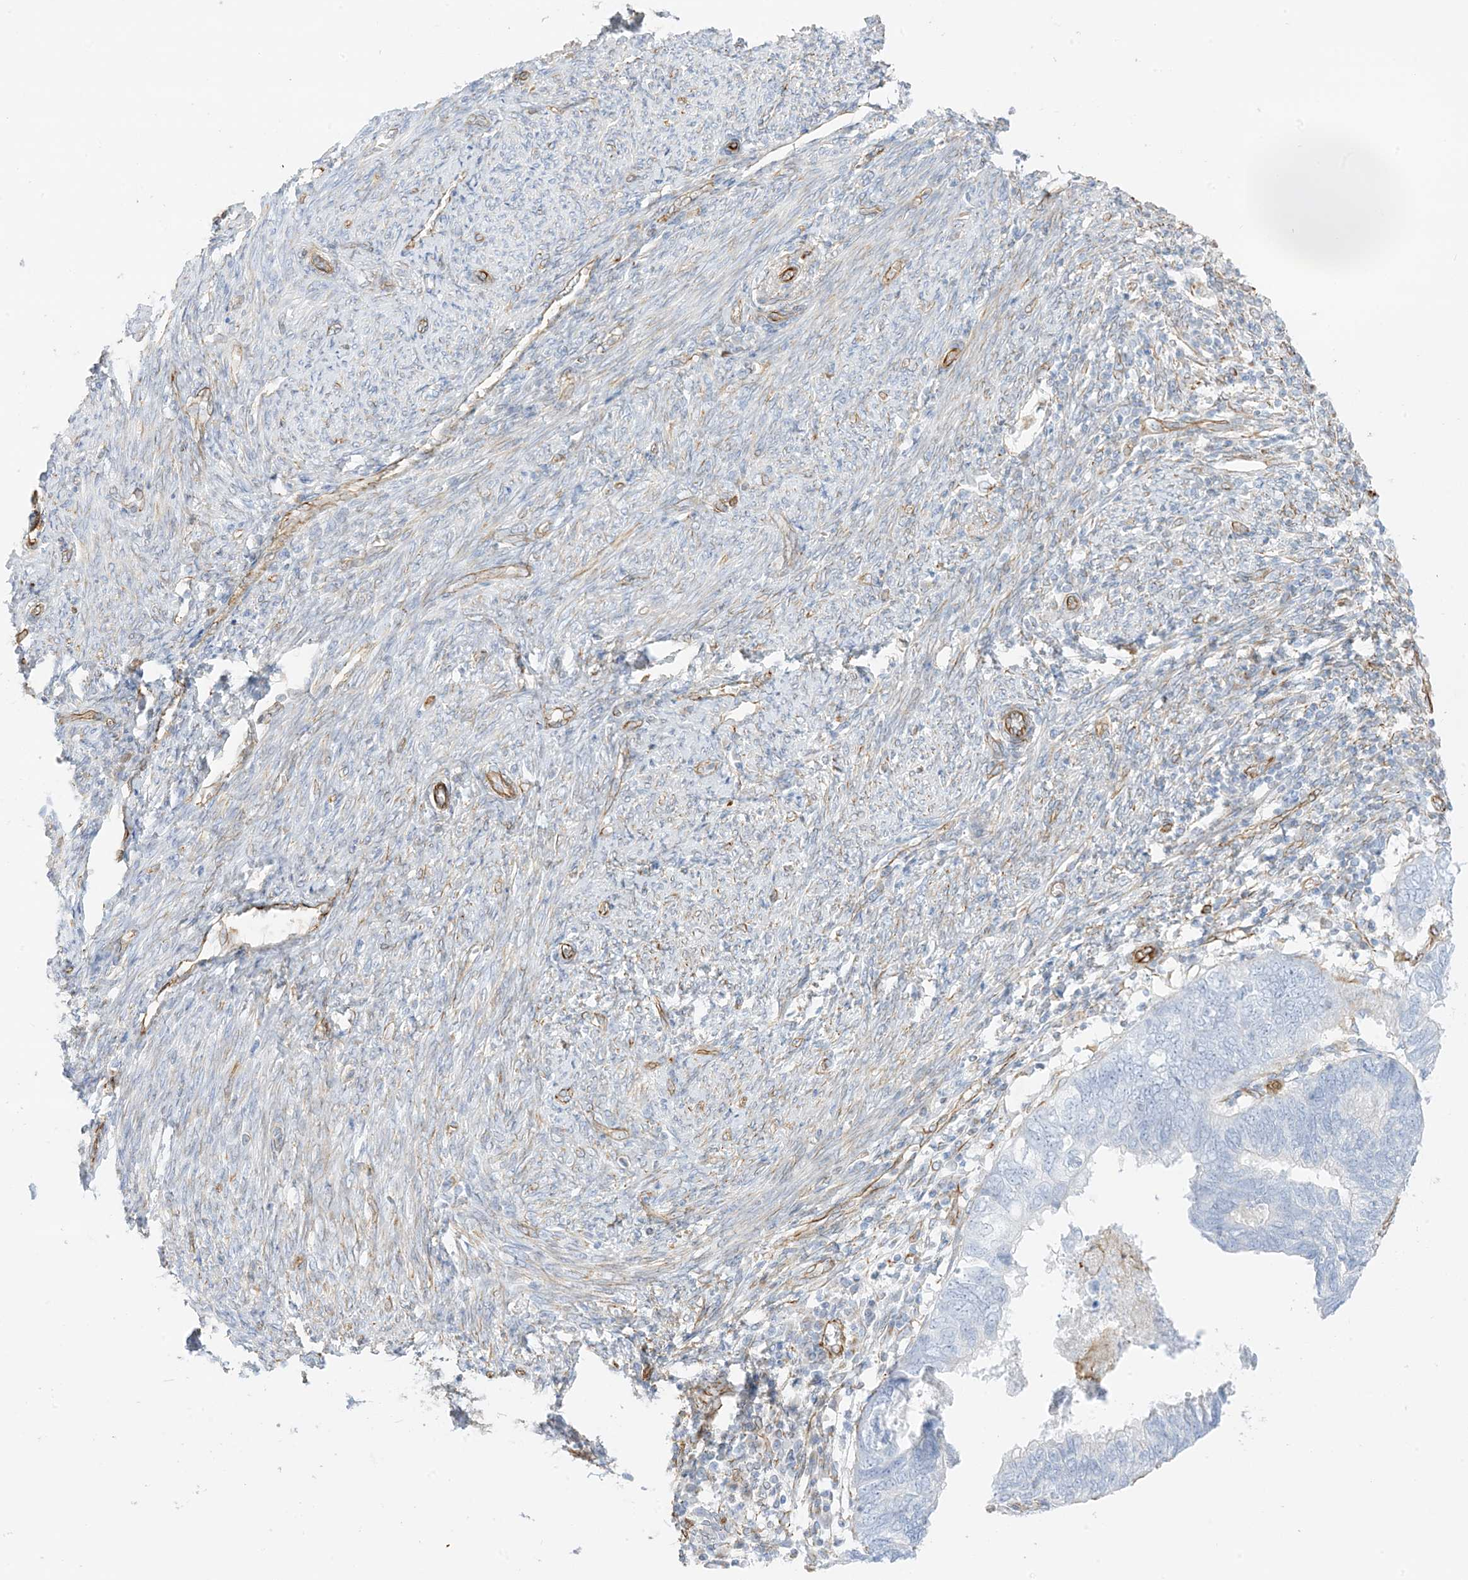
{"staining": {"intensity": "negative", "quantity": "none", "location": "none"}, "tissue": "endometrial cancer", "cell_type": "Tumor cells", "image_type": "cancer", "snomed": [{"axis": "morphology", "description": "Adenocarcinoma, NOS"}, {"axis": "topography", "description": "Uterus"}], "caption": "This is an immunohistochemistry (IHC) photomicrograph of human endometrial adenocarcinoma. There is no staining in tumor cells.", "gene": "PID1", "patient": {"sex": "female", "age": 77}}